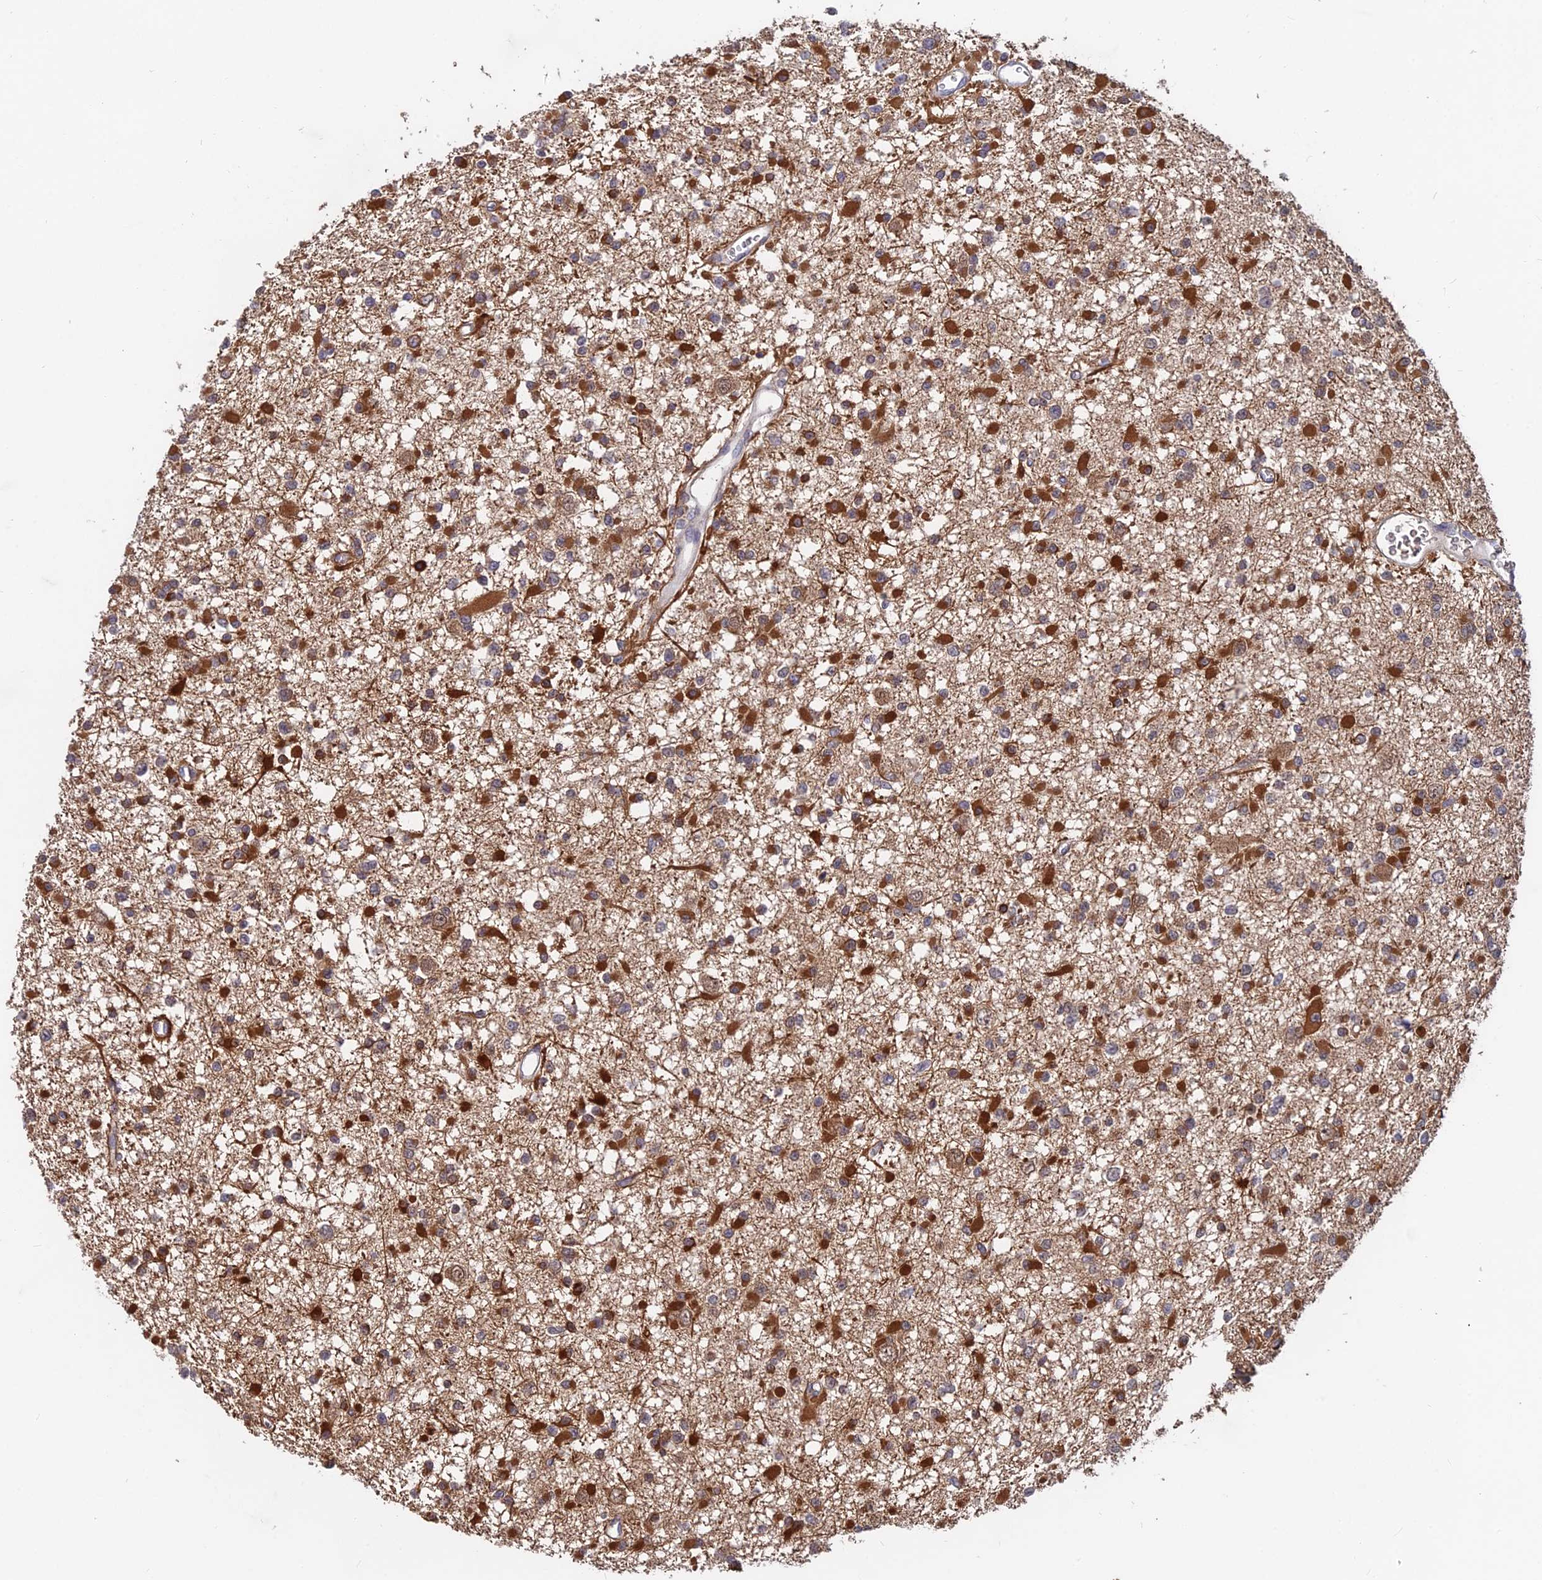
{"staining": {"intensity": "strong", "quantity": "25%-75%", "location": "cytoplasmic/membranous"}, "tissue": "glioma", "cell_type": "Tumor cells", "image_type": "cancer", "snomed": [{"axis": "morphology", "description": "Glioma, malignant, Low grade"}, {"axis": "topography", "description": "Brain"}], "caption": "A photomicrograph showing strong cytoplasmic/membranous positivity in about 25%-75% of tumor cells in glioma, as visualized by brown immunohistochemical staining.", "gene": "B3GALT4", "patient": {"sex": "female", "age": 22}}